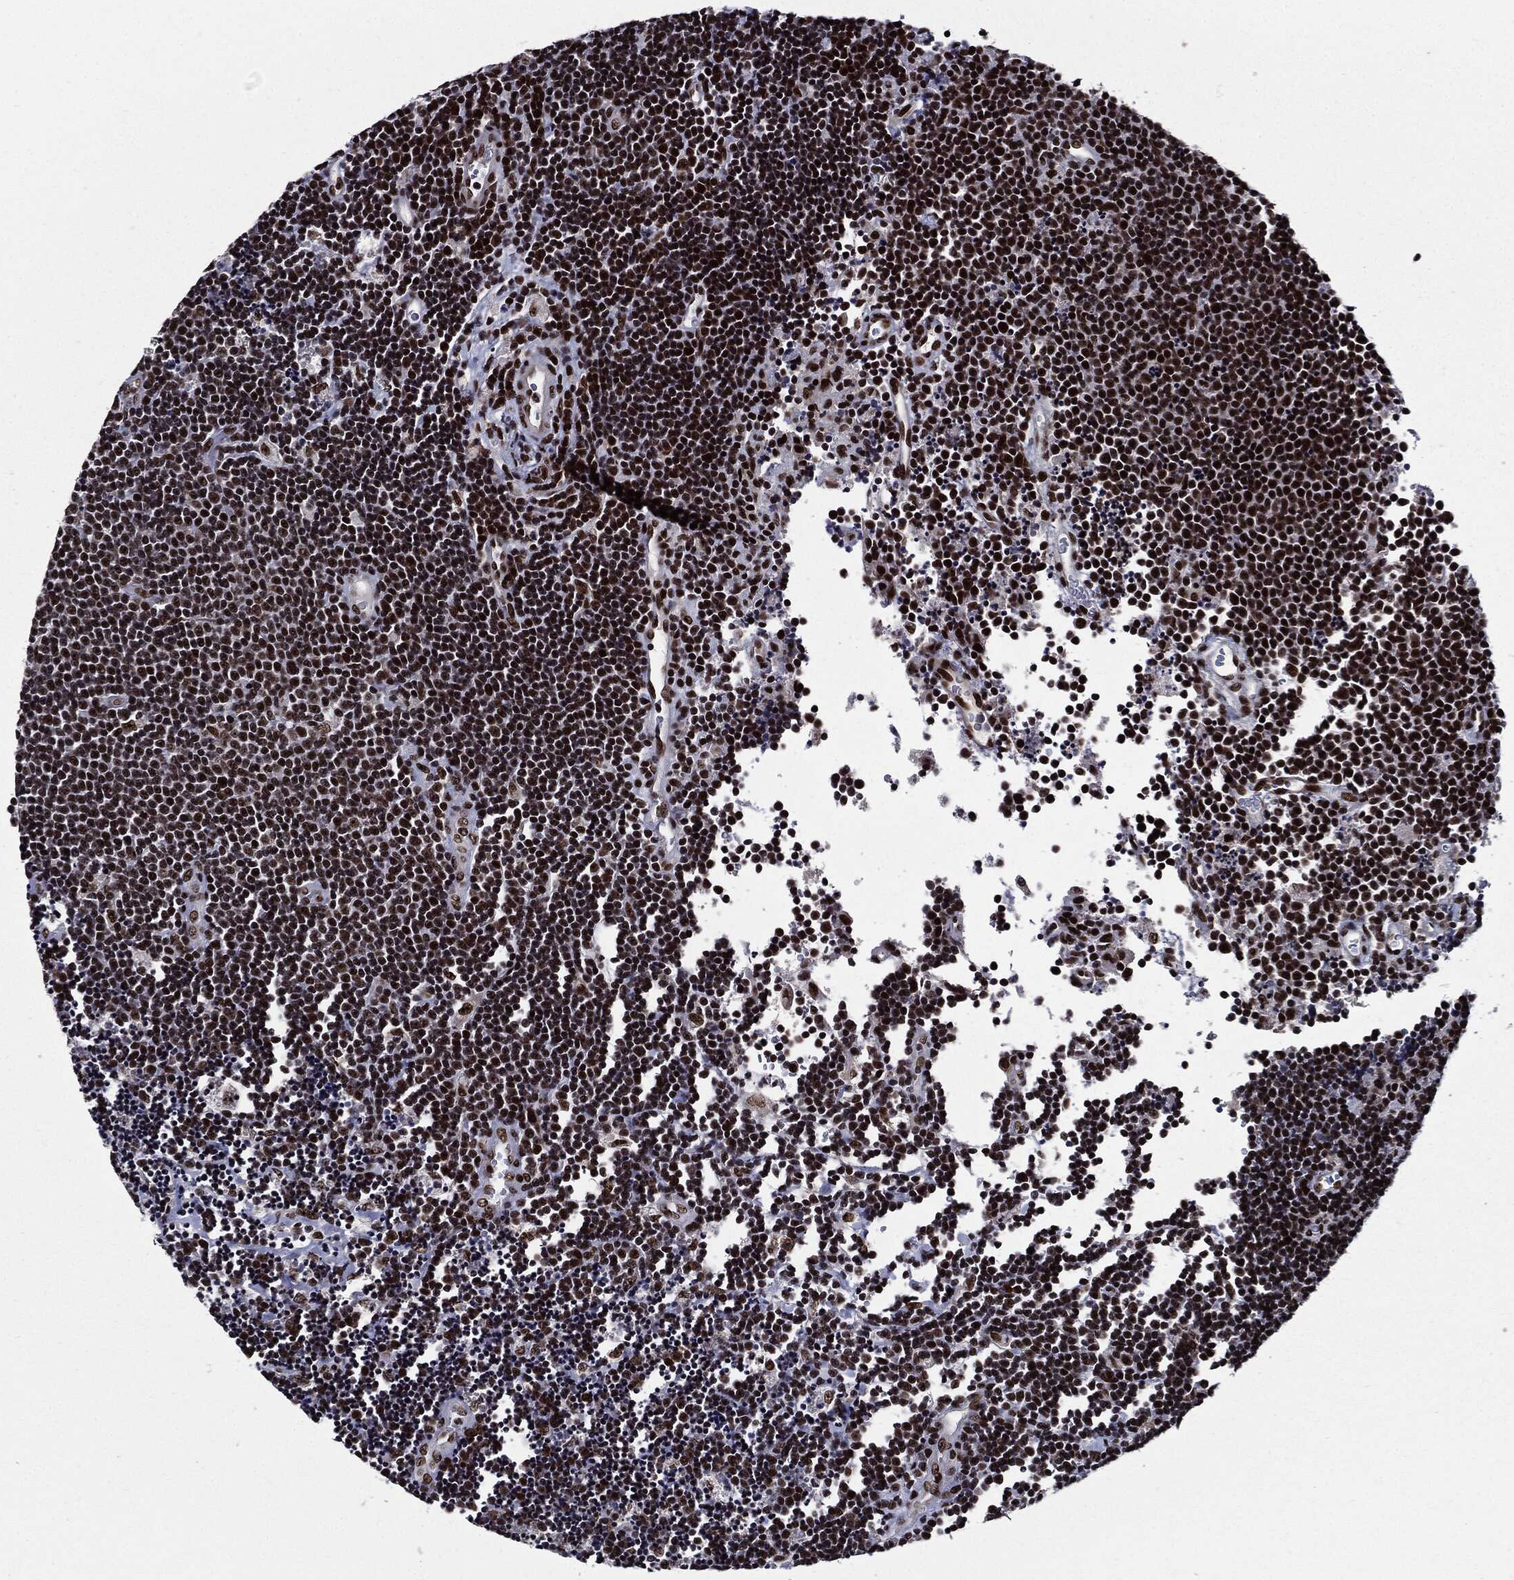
{"staining": {"intensity": "strong", "quantity": ">75%", "location": "nuclear"}, "tissue": "lymphoma", "cell_type": "Tumor cells", "image_type": "cancer", "snomed": [{"axis": "morphology", "description": "Malignant lymphoma, non-Hodgkin's type, Low grade"}, {"axis": "topography", "description": "Brain"}], "caption": "The image reveals immunohistochemical staining of low-grade malignant lymphoma, non-Hodgkin's type. There is strong nuclear positivity is present in about >75% of tumor cells.", "gene": "ZFP91", "patient": {"sex": "female", "age": 66}}